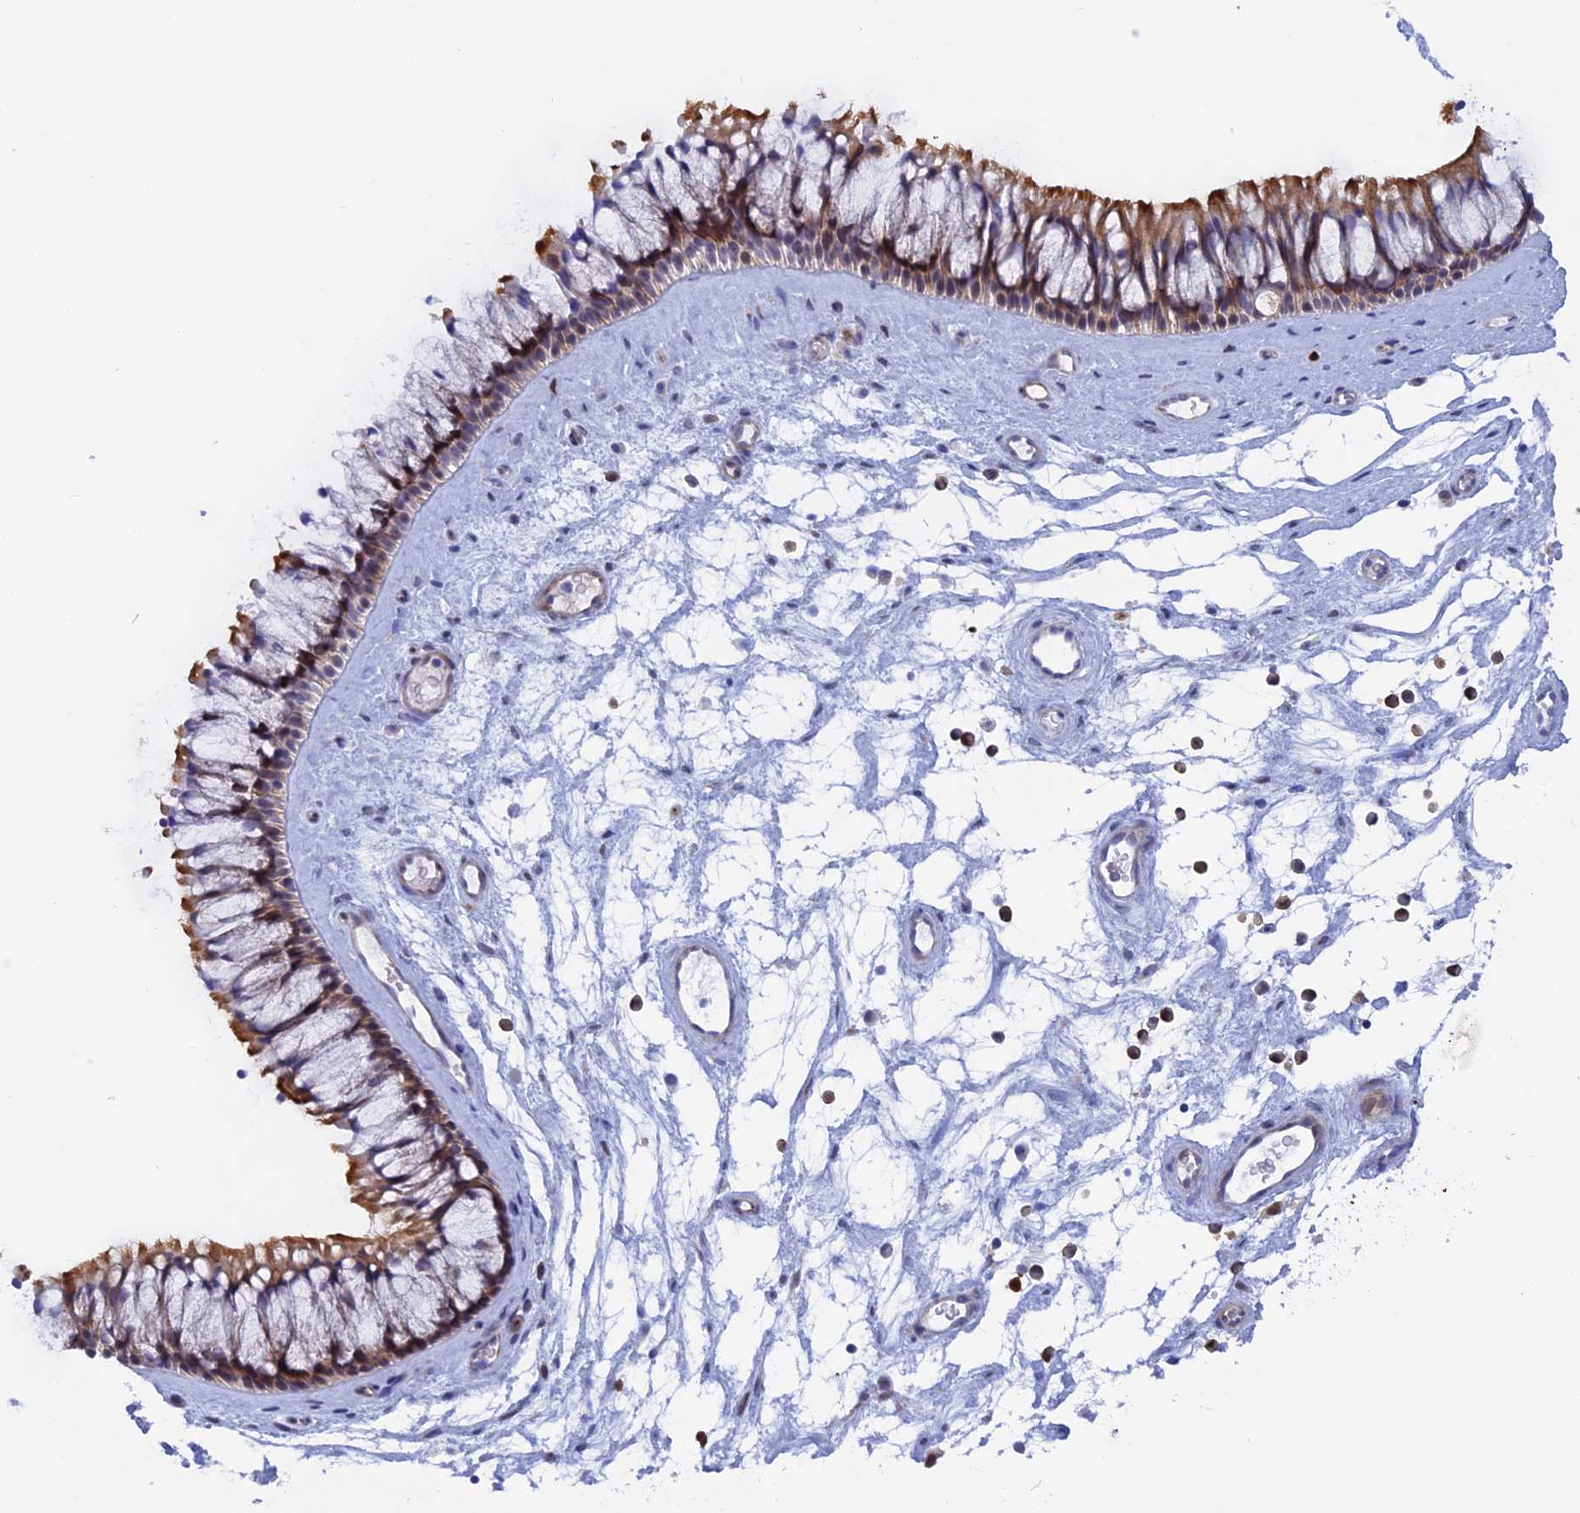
{"staining": {"intensity": "moderate", "quantity": "25%-75%", "location": "cytoplasmic/membranous"}, "tissue": "nasopharynx", "cell_type": "Respiratory epithelial cells", "image_type": "normal", "snomed": [{"axis": "morphology", "description": "Normal tissue, NOS"}, {"axis": "topography", "description": "Nasopharynx"}], "caption": "Approximately 25%-75% of respiratory epithelial cells in normal nasopharynx show moderate cytoplasmic/membranous protein positivity as visualized by brown immunohistochemical staining.", "gene": "SLC26A1", "patient": {"sex": "male", "age": 64}}